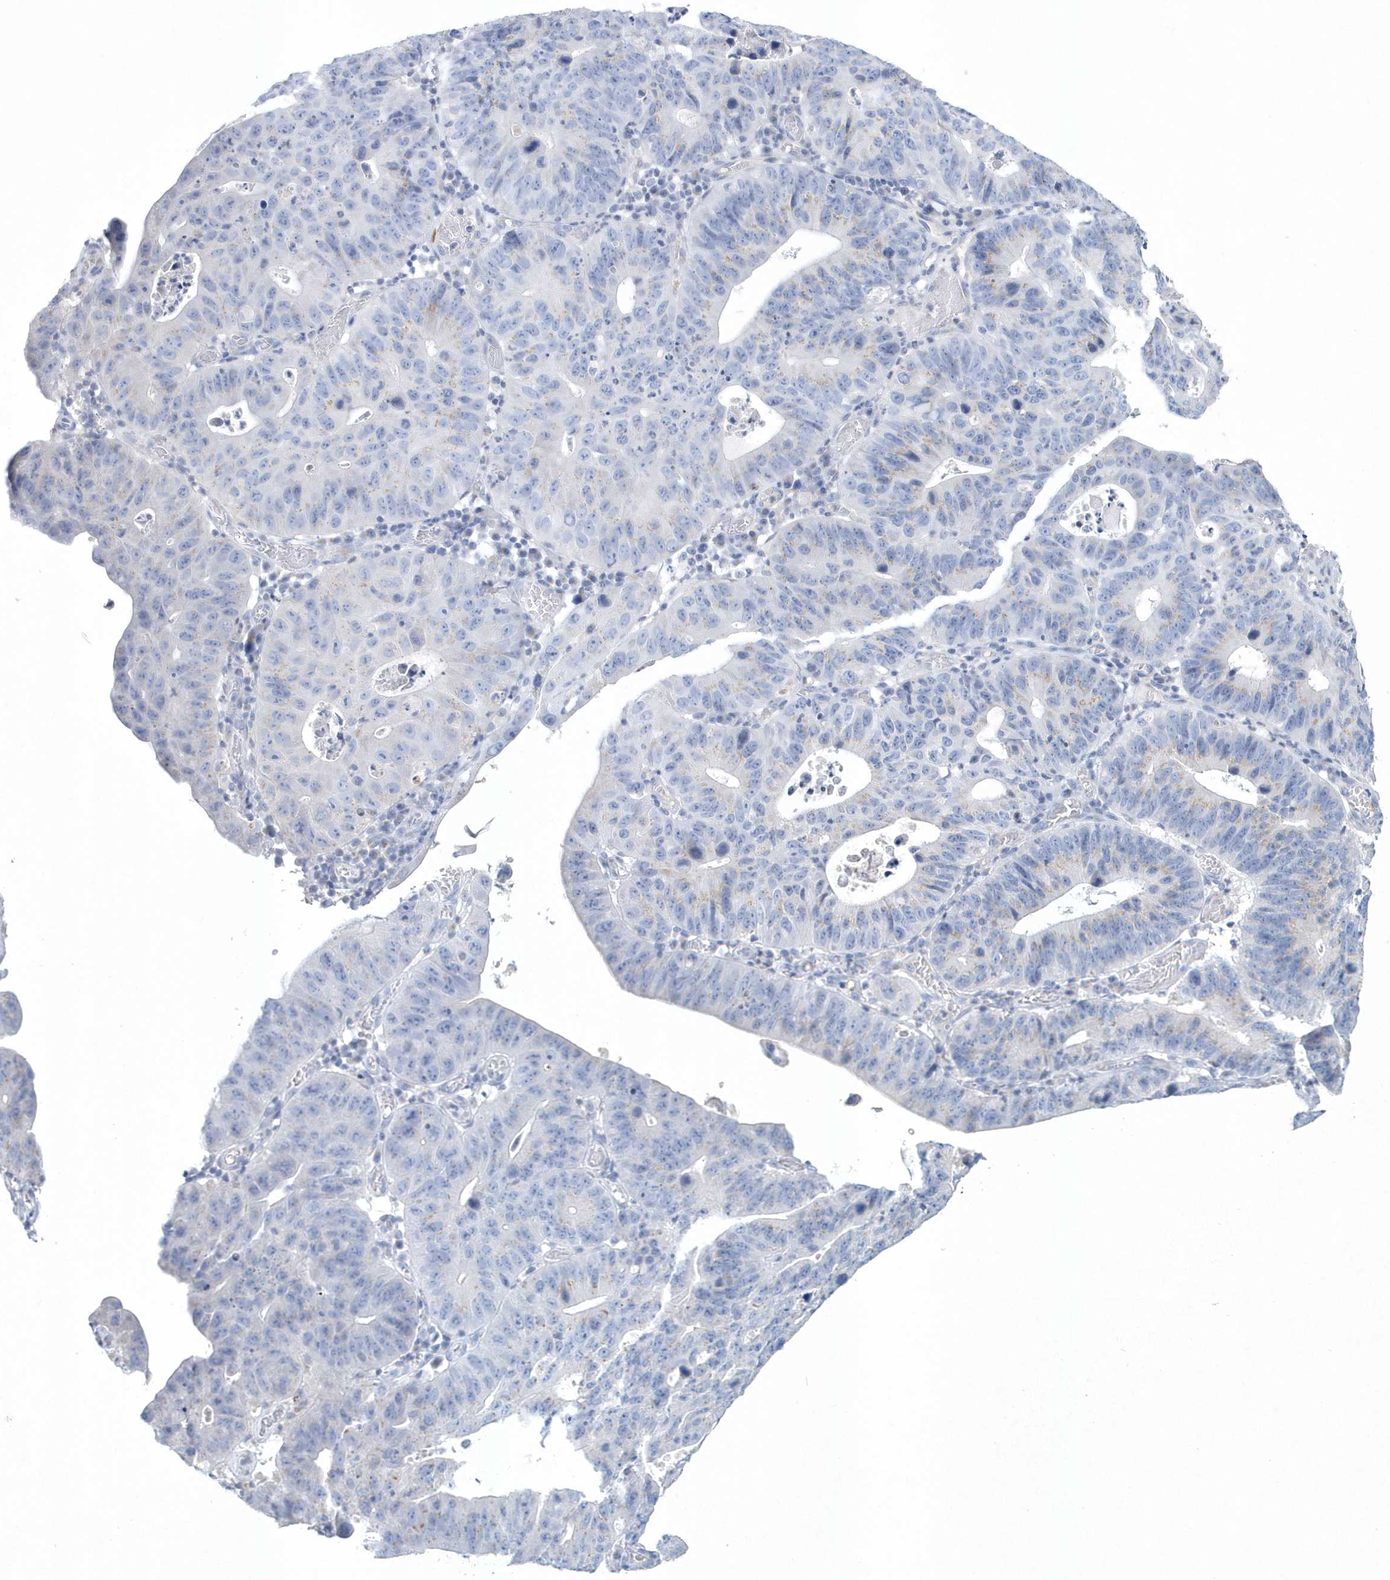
{"staining": {"intensity": "negative", "quantity": "none", "location": "none"}, "tissue": "stomach cancer", "cell_type": "Tumor cells", "image_type": "cancer", "snomed": [{"axis": "morphology", "description": "Adenocarcinoma, NOS"}, {"axis": "topography", "description": "Stomach"}], "caption": "Tumor cells show no significant staining in stomach cancer.", "gene": "SPATA18", "patient": {"sex": "male", "age": 59}}